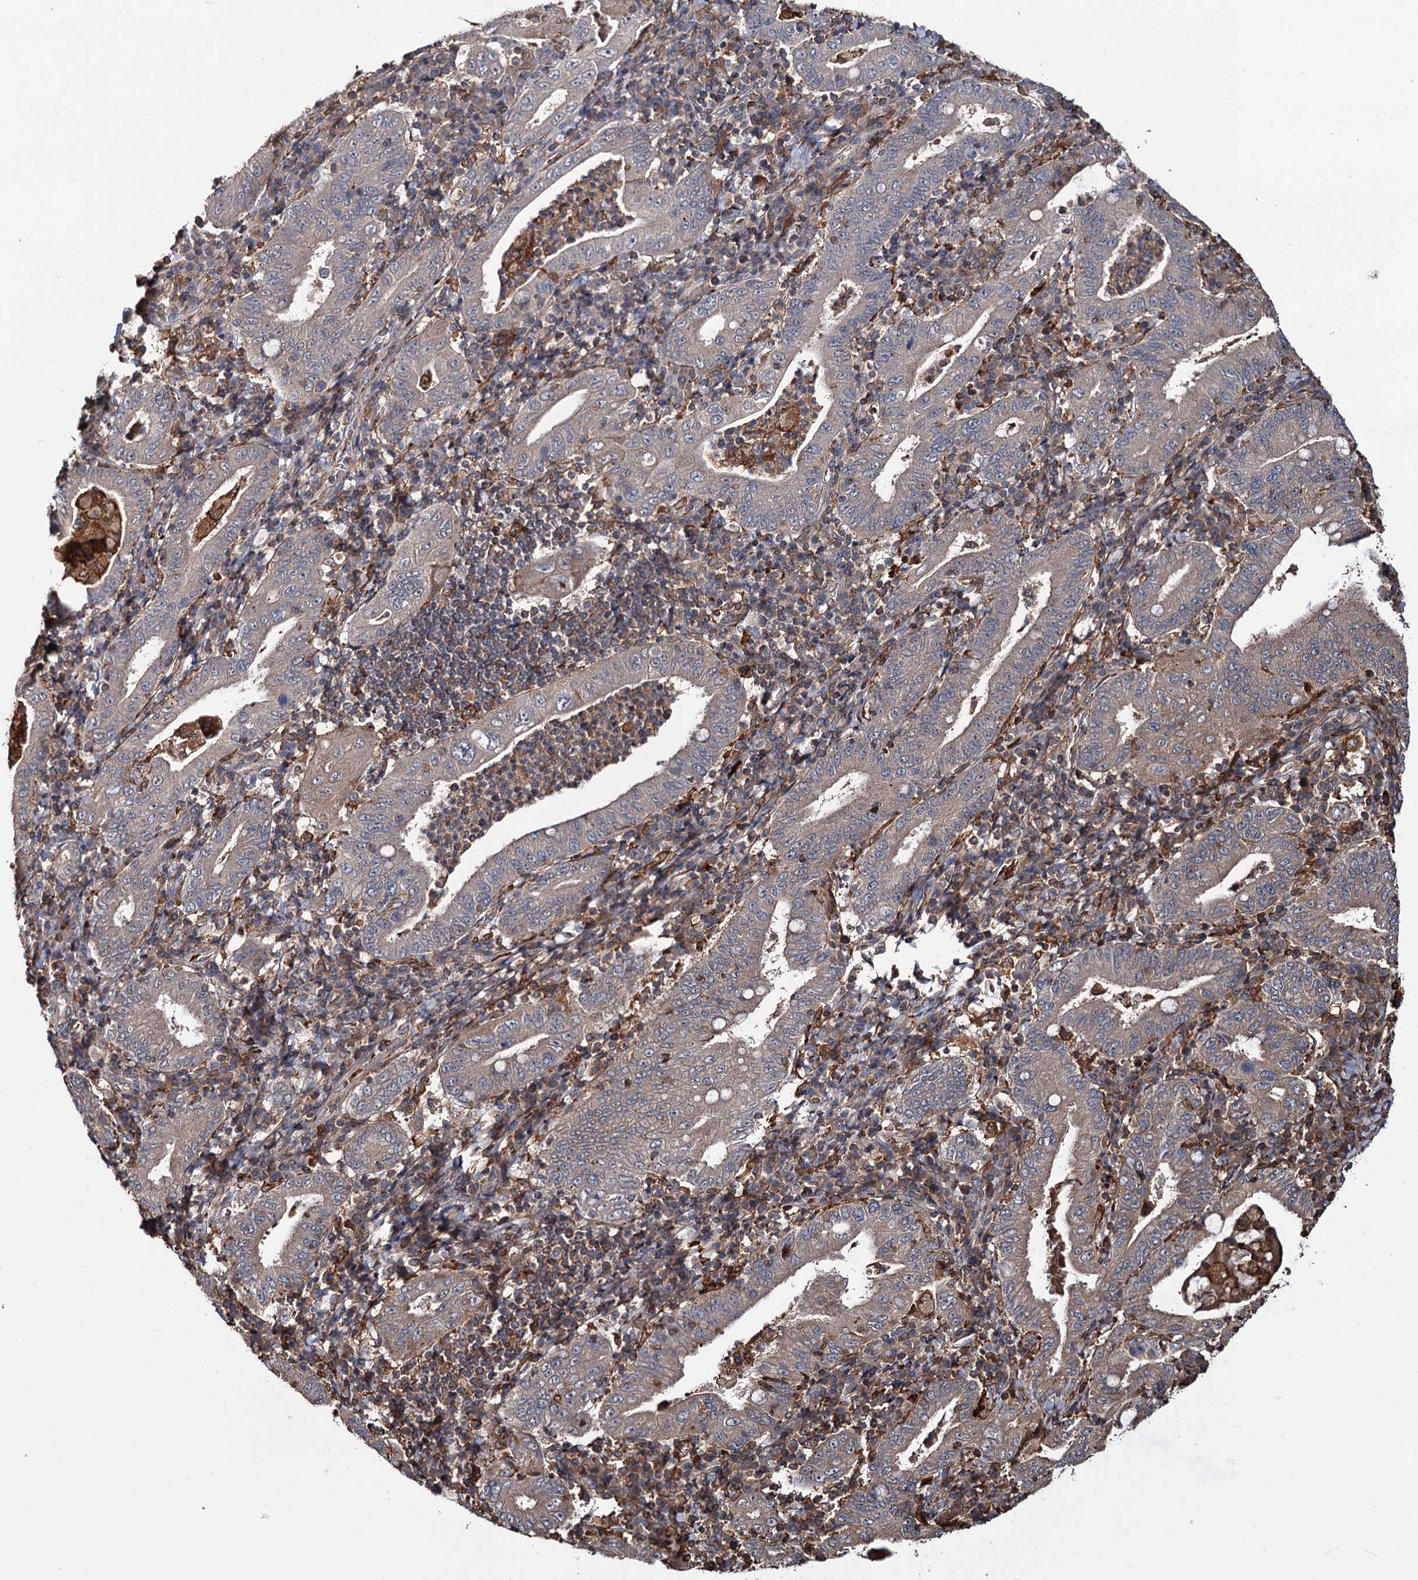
{"staining": {"intensity": "weak", "quantity": "<25%", "location": "cytoplasmic/membranous"}, "tissue": "stomach cancer", "cell_type": "Tumor cells", "image_type": "cancer", "snomed": [{"axis": "morphology", "description": "Normal tissue, NOS"}, {"axis": "morphology", "description": "Adenocarcinoma, NOS"}, {"axis": "topography", "description": "Esophagus"}, {"axis": "topography", "description": "Stomach, upper"}, {"axis": "topography", "description": "Peripheral nerve tissue"}], "caption": "There is no significant staining in tumor cells of stomach cancer (adenocarcinoma).", "gene": "GRIP1", "patient": {"sex": "male", "age": 62}}